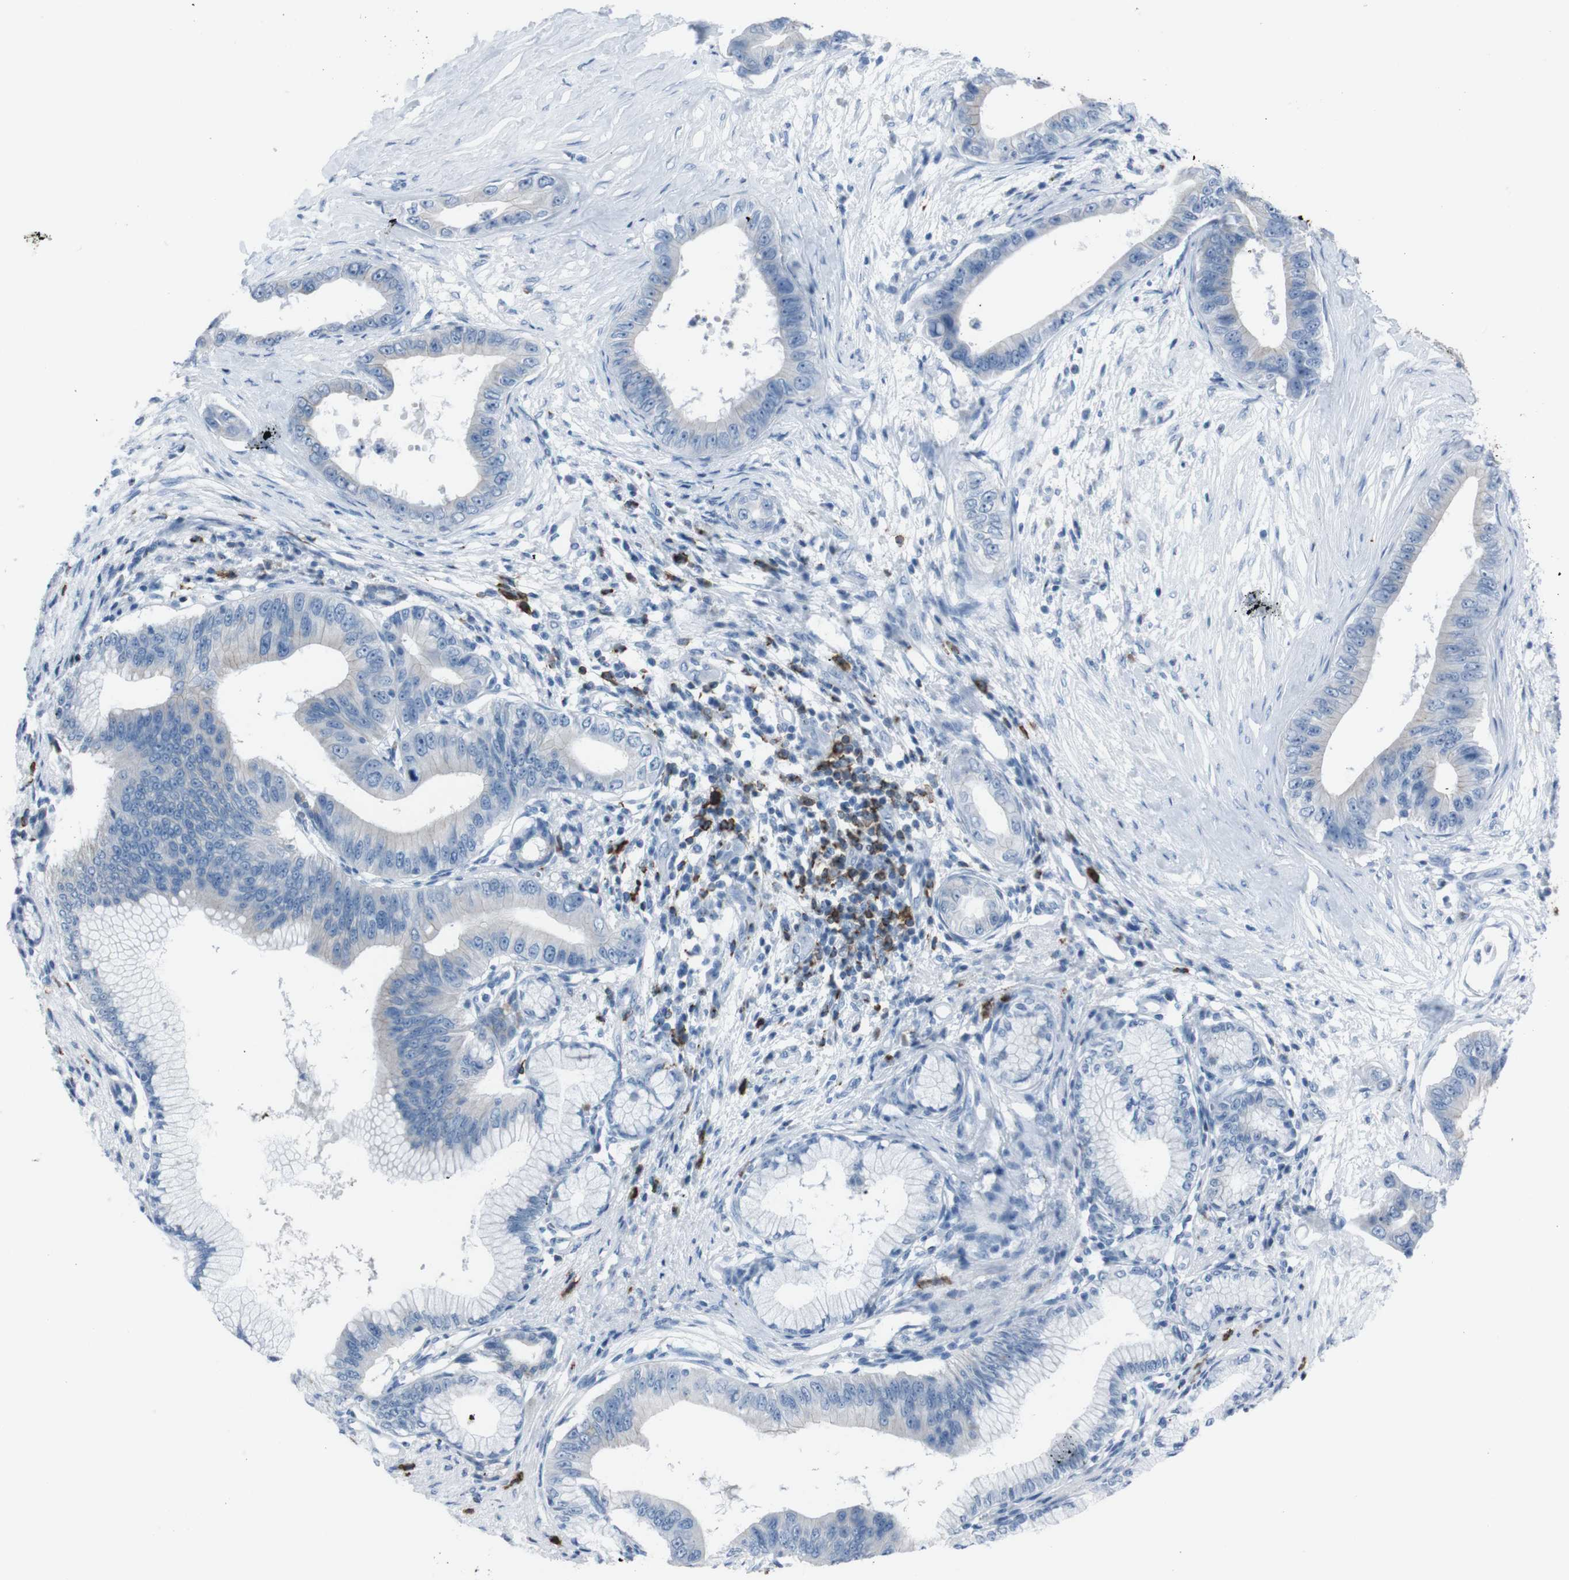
{"staining": {"intensity": "negative", "quantity": "none", "location": "none"}, "tissue": "pancreatic cancer", "cell_type": "Tumor cells", "image_type": "cancer", "snomed": [{"axis": "morphology", "description": "Adenocarcinoma, NOS"}, {"axis": "topography", "description": "Pancreas"}], "caption": "Tumor cells are negative for protein expression in human adenocarcinoma (pancreatic).", "gene": "ST6GAL1", "patient": {"sex": "male", "age": 77}}